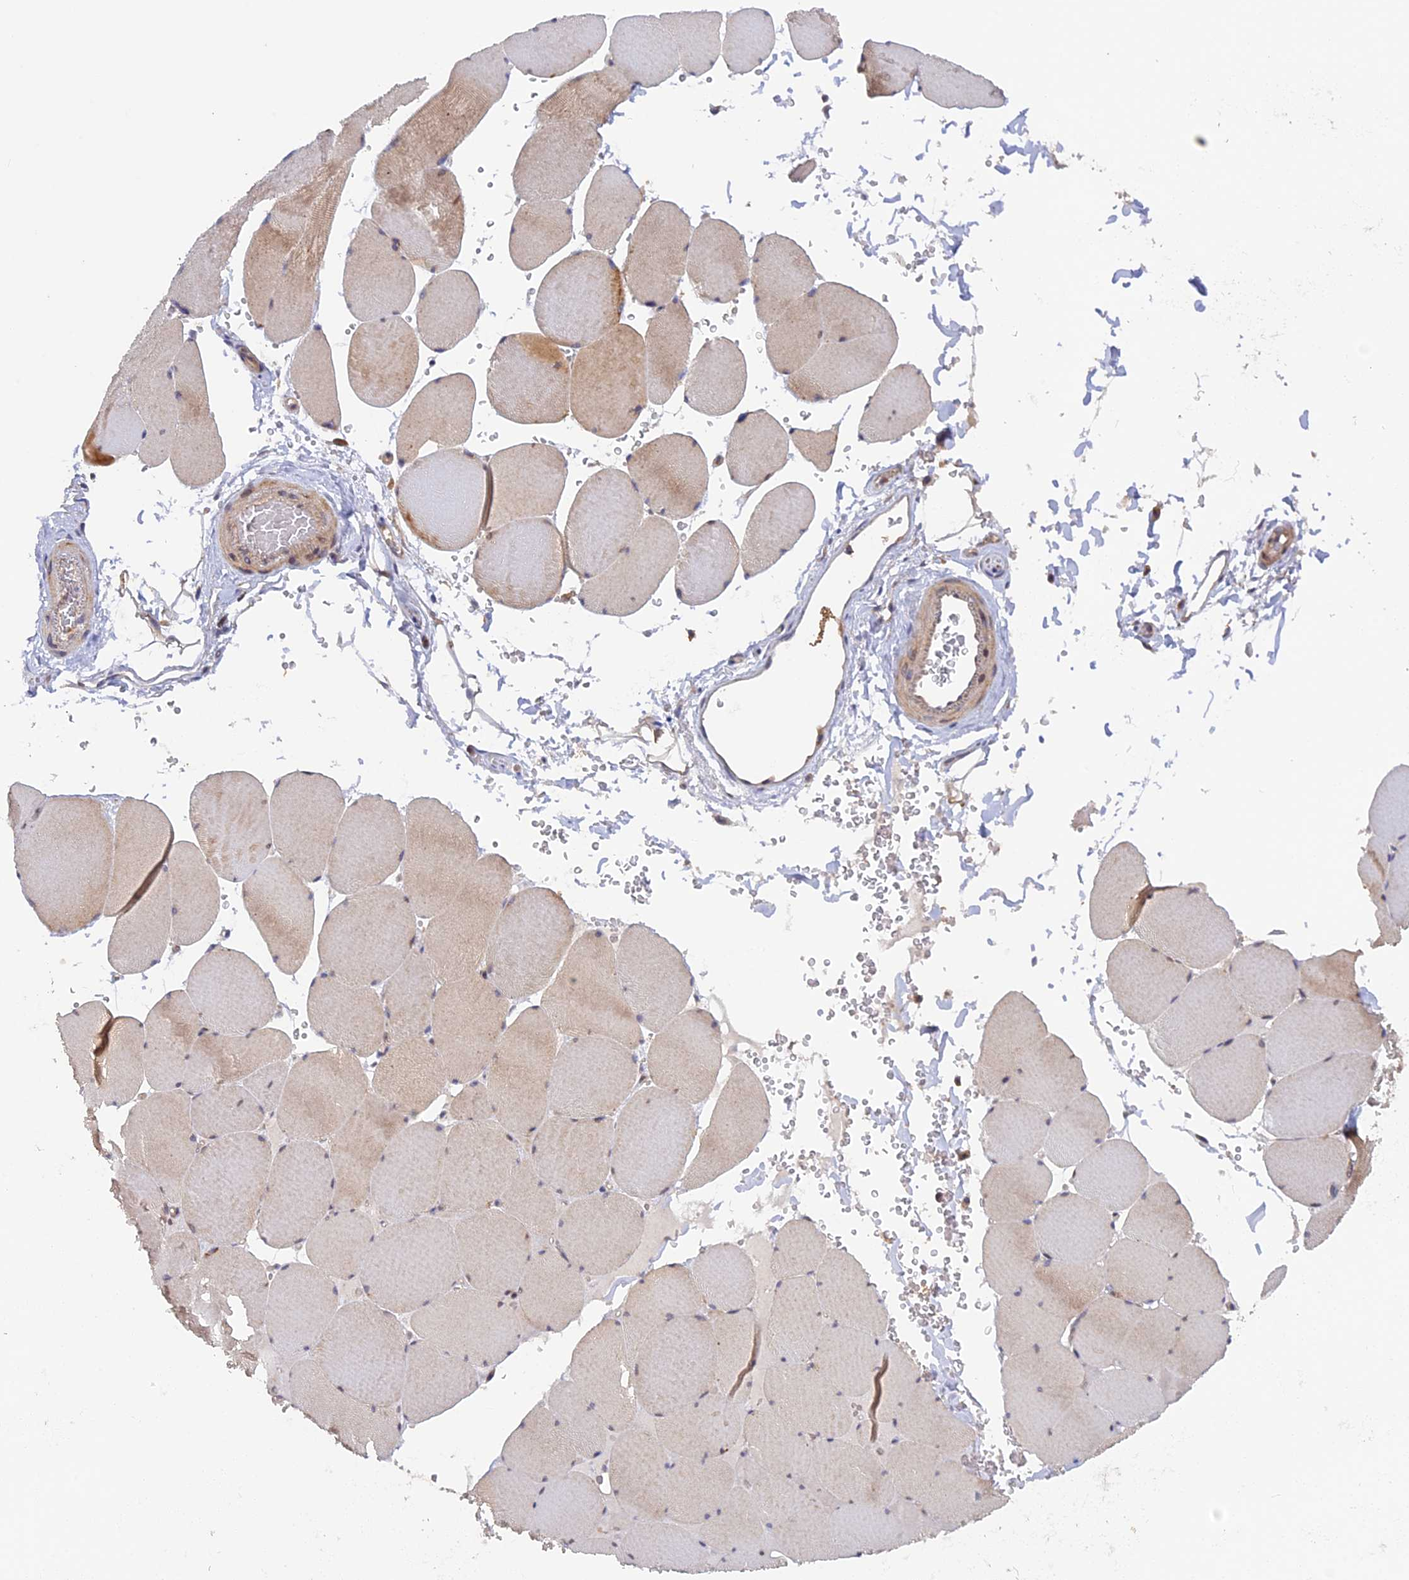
{"staining": {"intensity": "weak", "quantity": "25%-75%", "location": "cytoplasmic/membranous"}, "tissue": "skeletal muscle", "cell_type": "Myocytes", "image_type": "normal", "snomed": [{"axis": "morphology", "description": "Normal tissue, NOS"}, {"axis": "topography", "description": "Skeletal muscle"}, {"axis": "topography", "description": "Head-Neck"}], "caption": "A high-resolution micrograph shows immunohistochemistry staining of benign skeletal muscle, which shows weak cytoplasmic/membranous expression in about 25%-75% of myocytes.", "gene": "FERMT1", "patient": {"sex": "male", "age": 66}}